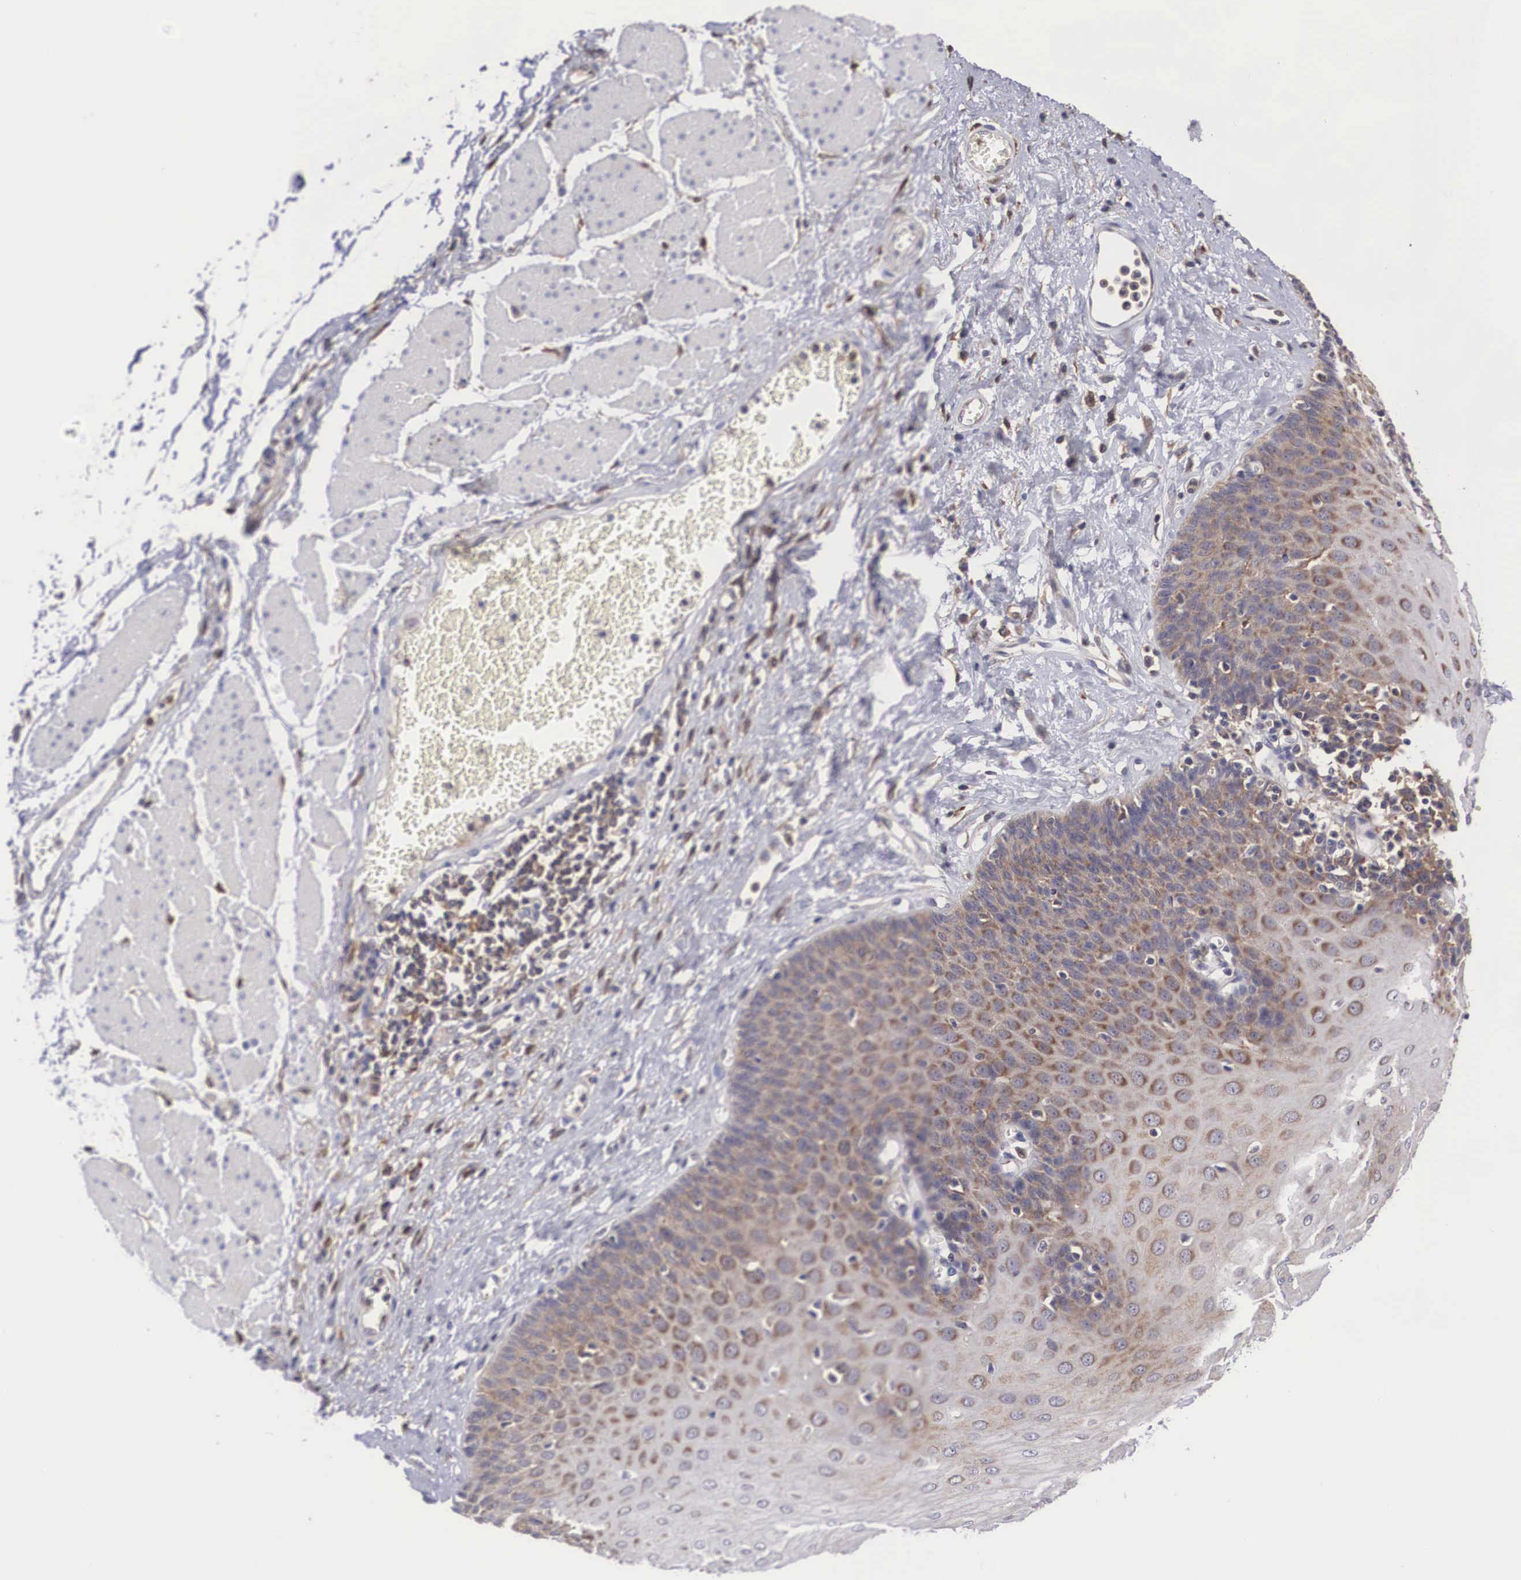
{"staining": {"intensity": "moderate", "quantity": "<25%", "location": "cytoplasmic/membranous"}, "tissue": "esophagus", "cell_type": "Squamous epithelial cells", "image_type": "normal", "snomed": [{"axis": "morphology", "description": "Normal tissue, NOS"}, {"axis": "topography", "description": "Esophagus"}], "caption": "The image exhibits a brown stain indicating the presence of a protein in the cytoplasmic/membranous of squamous epithelial cells in esophagus. (Stains: DAB in brown, nuclei in blue, Microscopy: brightfield microscopy at high magnification).", "gene": "GRIPAP1", "patient": {"sex": "male", "age": 65}}